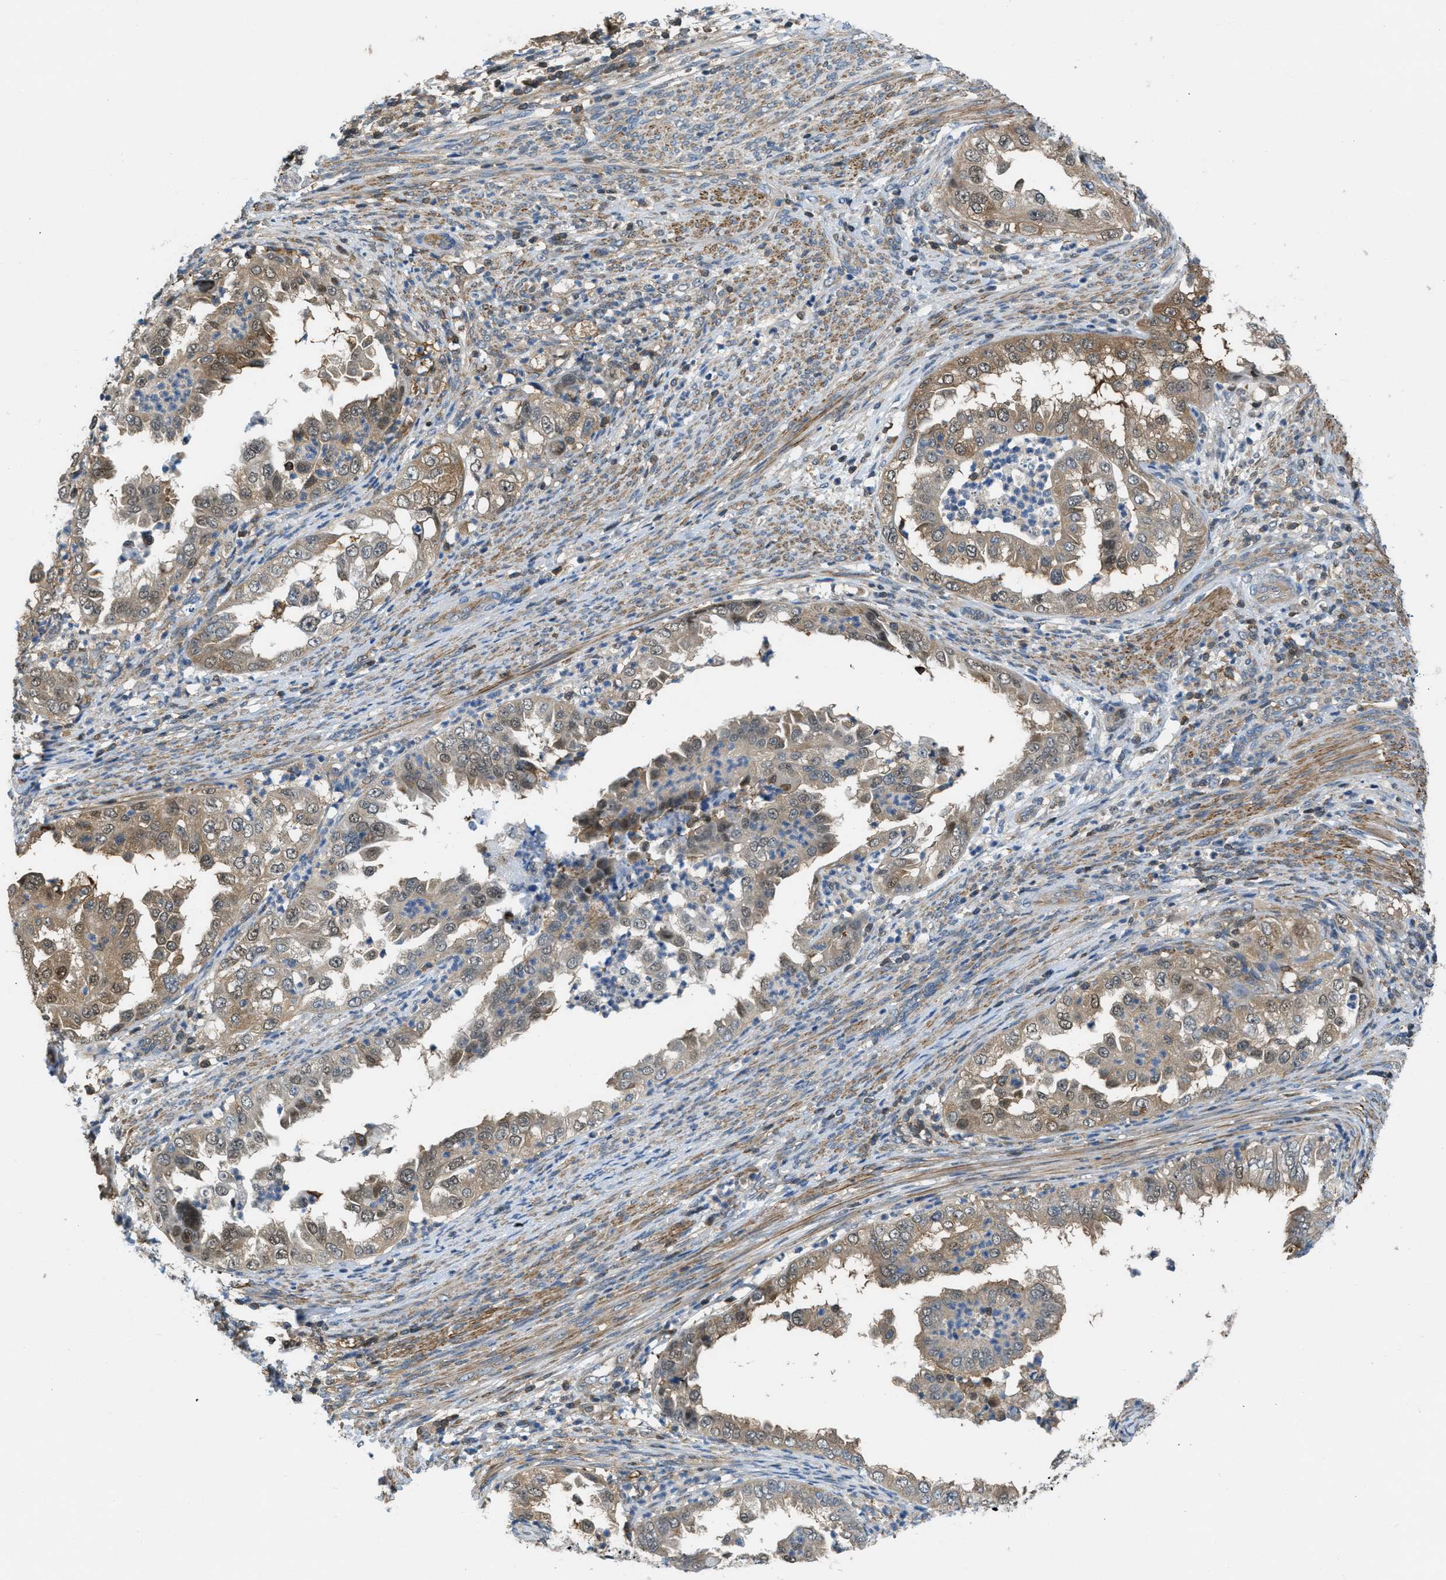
{"staining": {"intensity": "moderate", "quantity": ">75%", "location": "cytoplasmic/membranous"}, "tissue": "endometrial cancer", "cell_type": "Tumor cells", "image_type": "cancer", "snomed": [{"axis": "morphology", "description": "Adenocarcinoma, NOS"}, {"axis": "topography", "description": "Endometrium"}], "caption": "Protein staining of adenocarcinoma (endometrial) tissue displays moderate cytoplasmic/membranous expression in approximately >75% of tumor cells. Nuclei are stained in blue.", "gene": "PIP5K1C", "patient": {"sex": "female", "age": 85}}